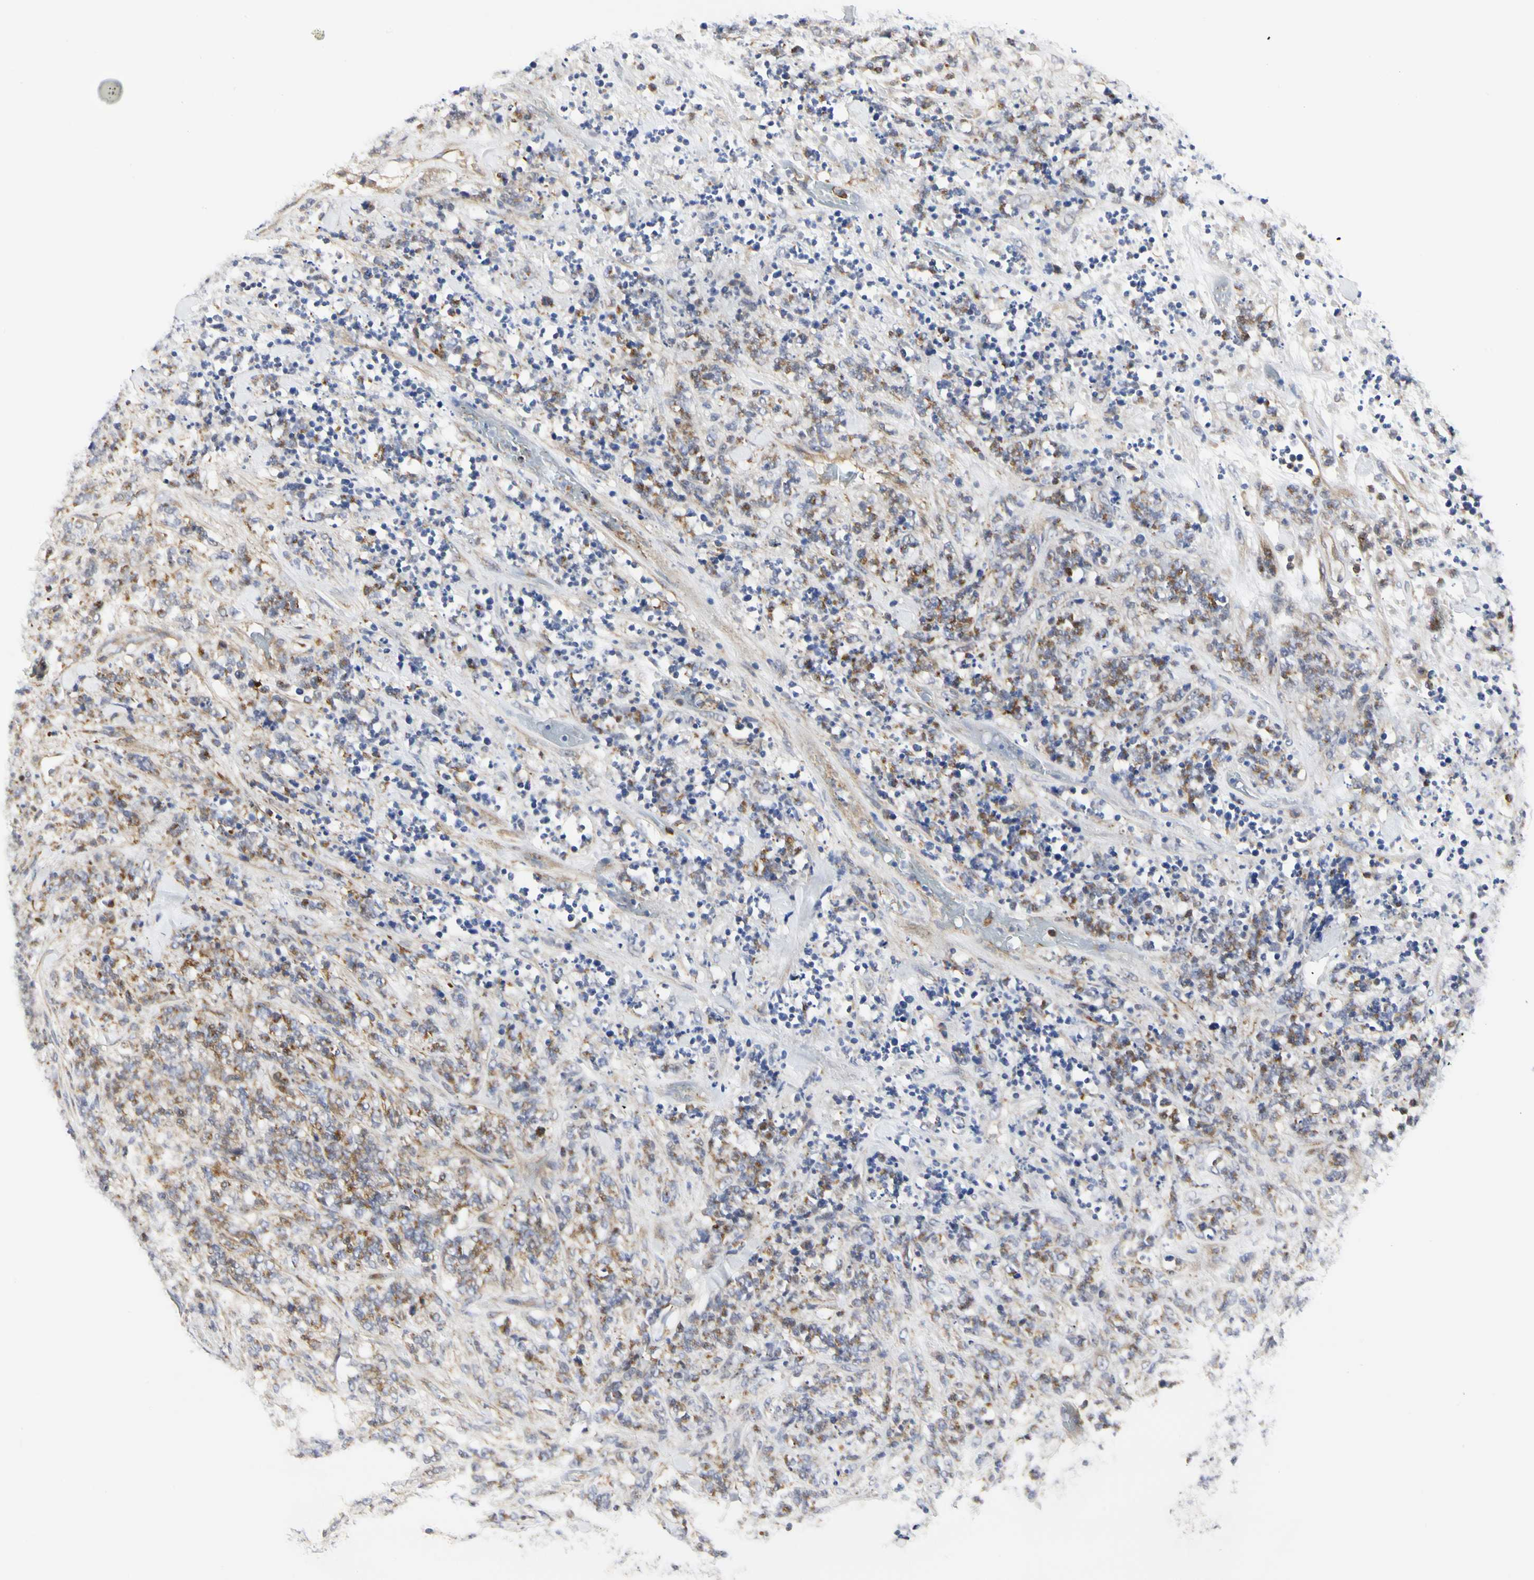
{"staining": {"intensity": "moderate", "quantity": "25%-75%", "location": "cytoplasmic/membranous"}, "tissue": "lymphoma", "cell_type": "Tumor cells", "image_type": "cancer", "snomed": [{"axis": "morphology", "description": "Malignant lymphoma, non-Hodgkin's type, High grade"}, {"axis": "topography", "description": "Soft tissue"}], "caption": "Protein staining of malignant lymphoma, non-Hodgkin's type (high-grade) tissue shows moderate cytoplasmic/membranous staining in approximately 25%-75% of tumor cells.", "gene": "SHANK2", "patient": {"sex": "male", "age": 18}}